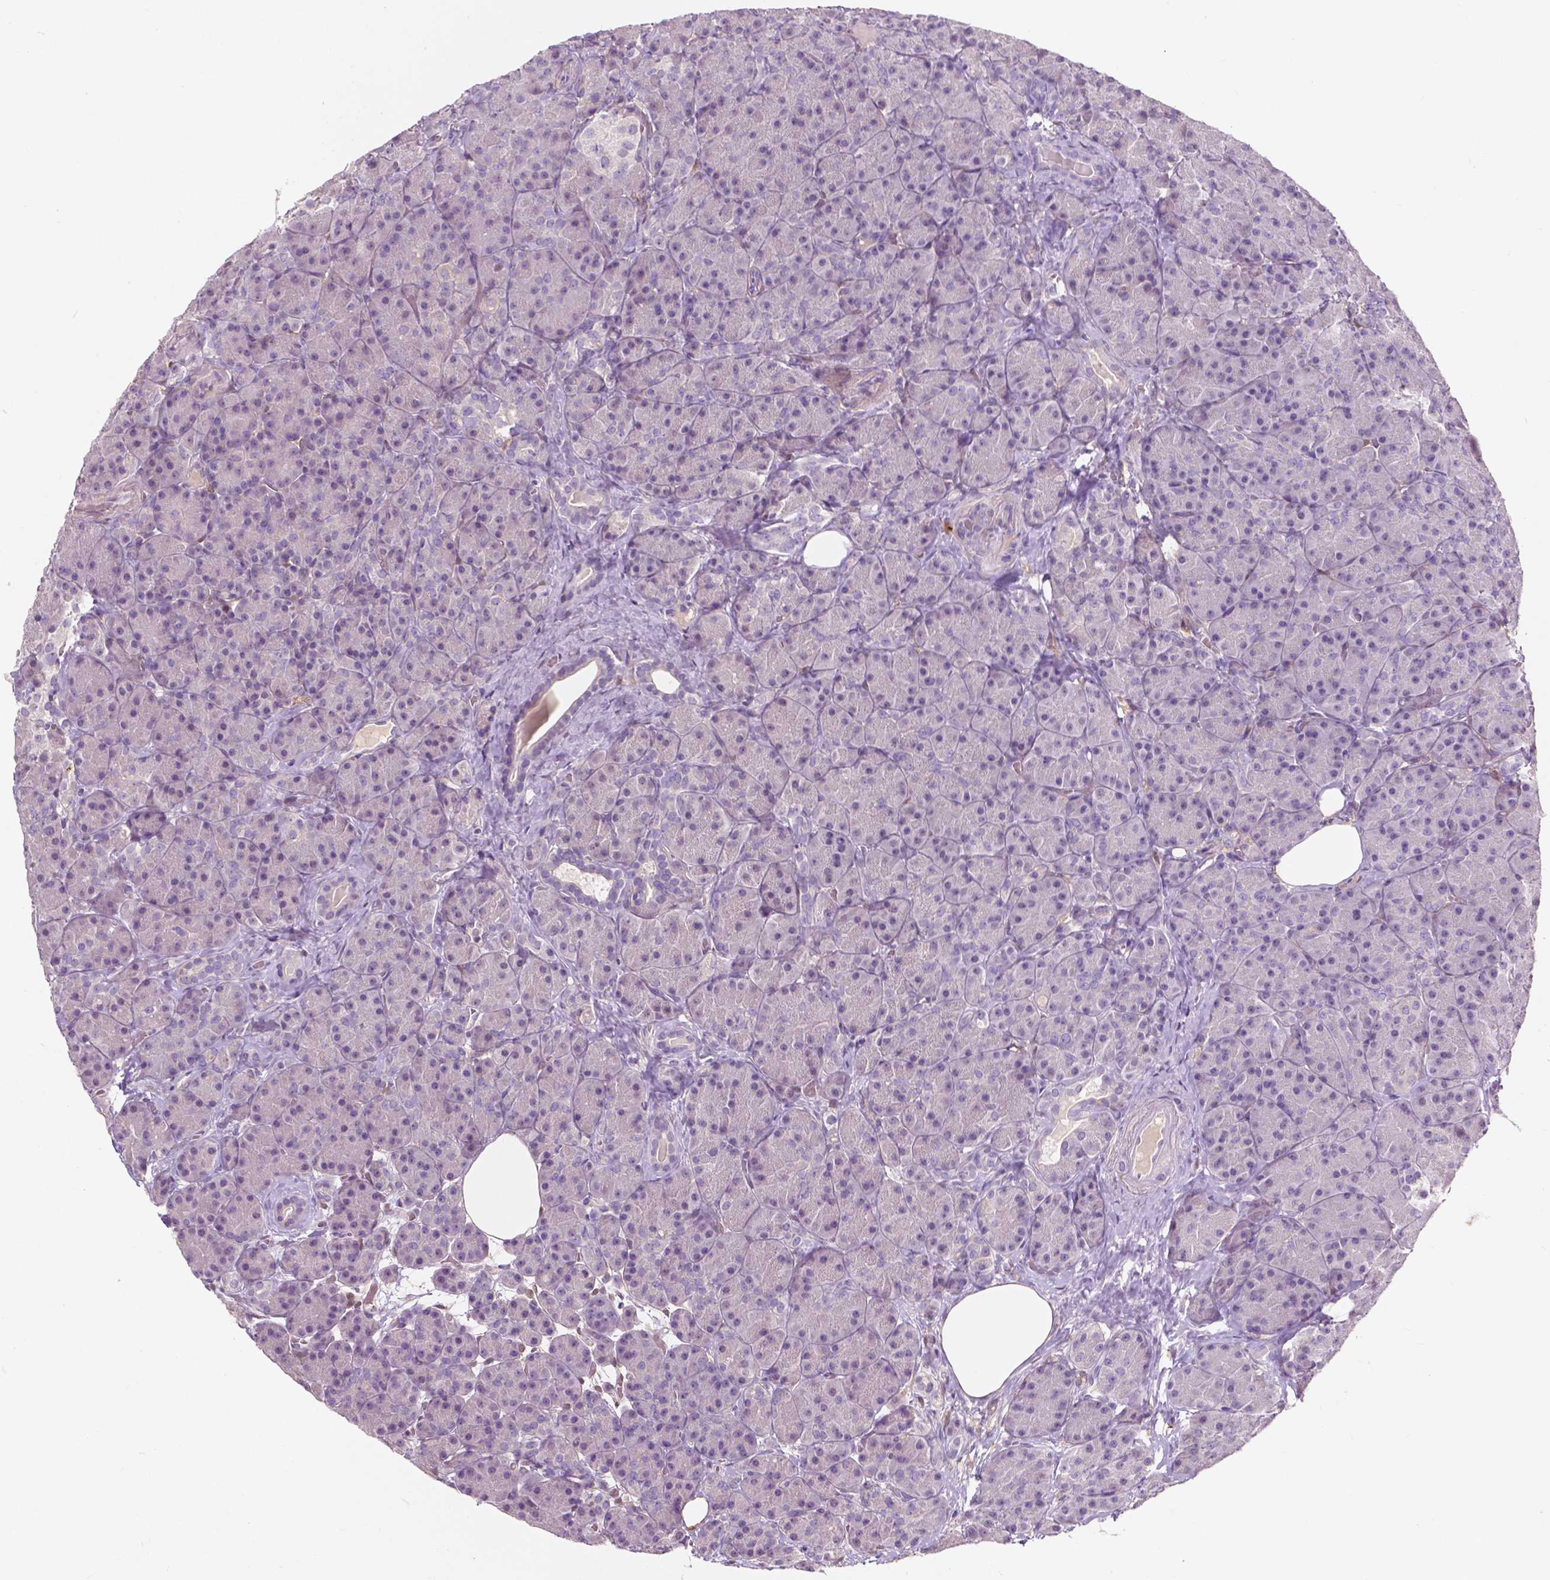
{"staining": {"intensity": "negative", "quantity": "none", "location": "none"}, "tissue": "pancreas", "cell_type": "Exocrine glandular cells", "image_type": "normal", "snomed": [{"axis": "morphology", "description": "Normal tissue, NOS"}, {"axis": "topography", "description": "Pancreas"}], "caption": "This is an immunohistochemistry (IHC) photomicrograph of benign pancreas. There is no staining in exocrine glandular cells.", "gene": "GPR37", "patient": {"sex": "male", "age": 57}}